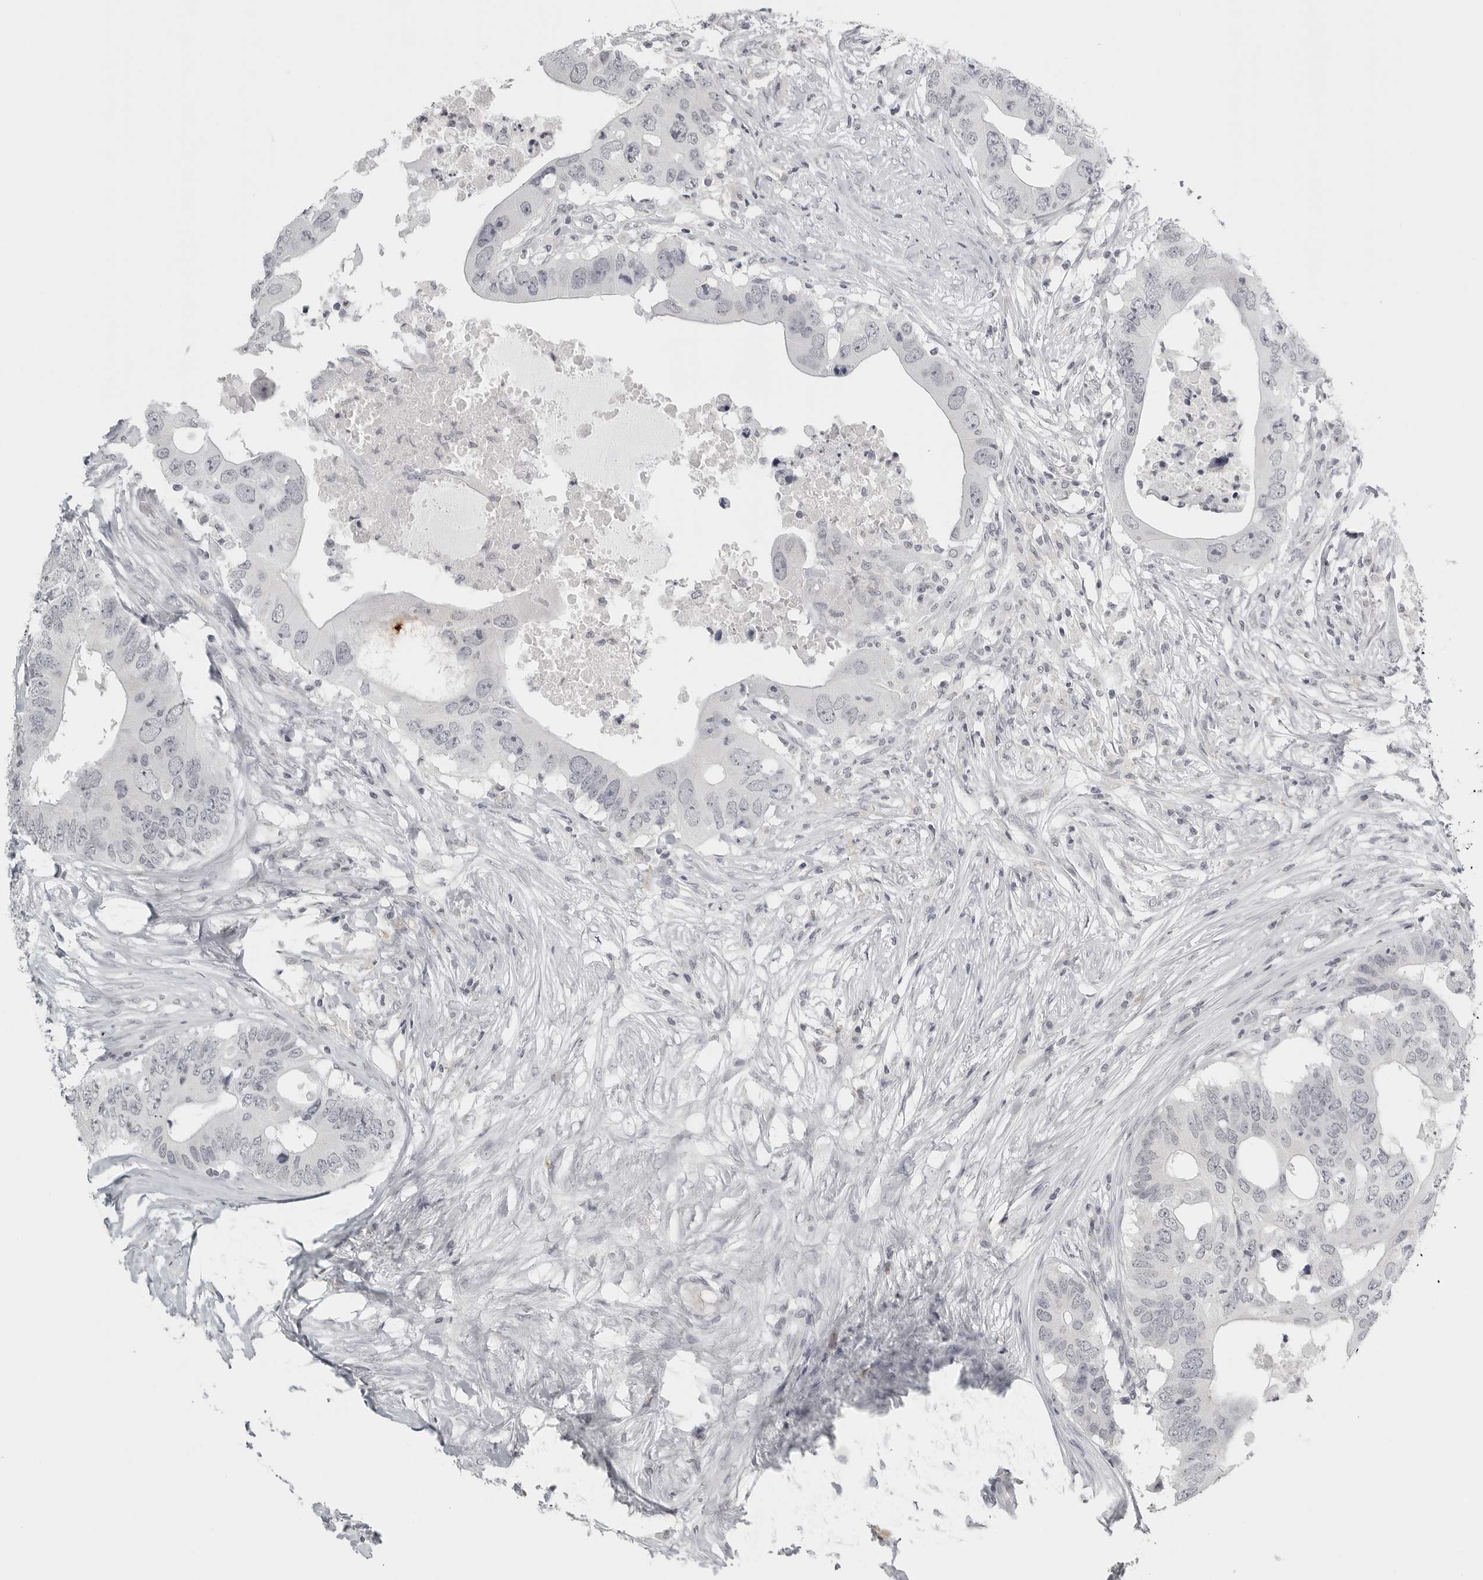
{"staining": {"intensity": "negative", "quantity": "none", "location": "none"}, "tissue": "colorectal cancer", "cell_type": "Tumor cells", "image_type": "cancer", "snomed": [{"axis": "morphology", "description": "Adenocarcinoma, NOS"}, {"axis": "topography", "description": "Colon"}], "caption": "IHC micrograph of neoplastic tissue: colorectal cancer (adenocarcinoma) stained with DAB displays no significant protein expression in tumor cells.", "gene": "BPIFA1", "patient": {"sex": "male", "age": 71}}